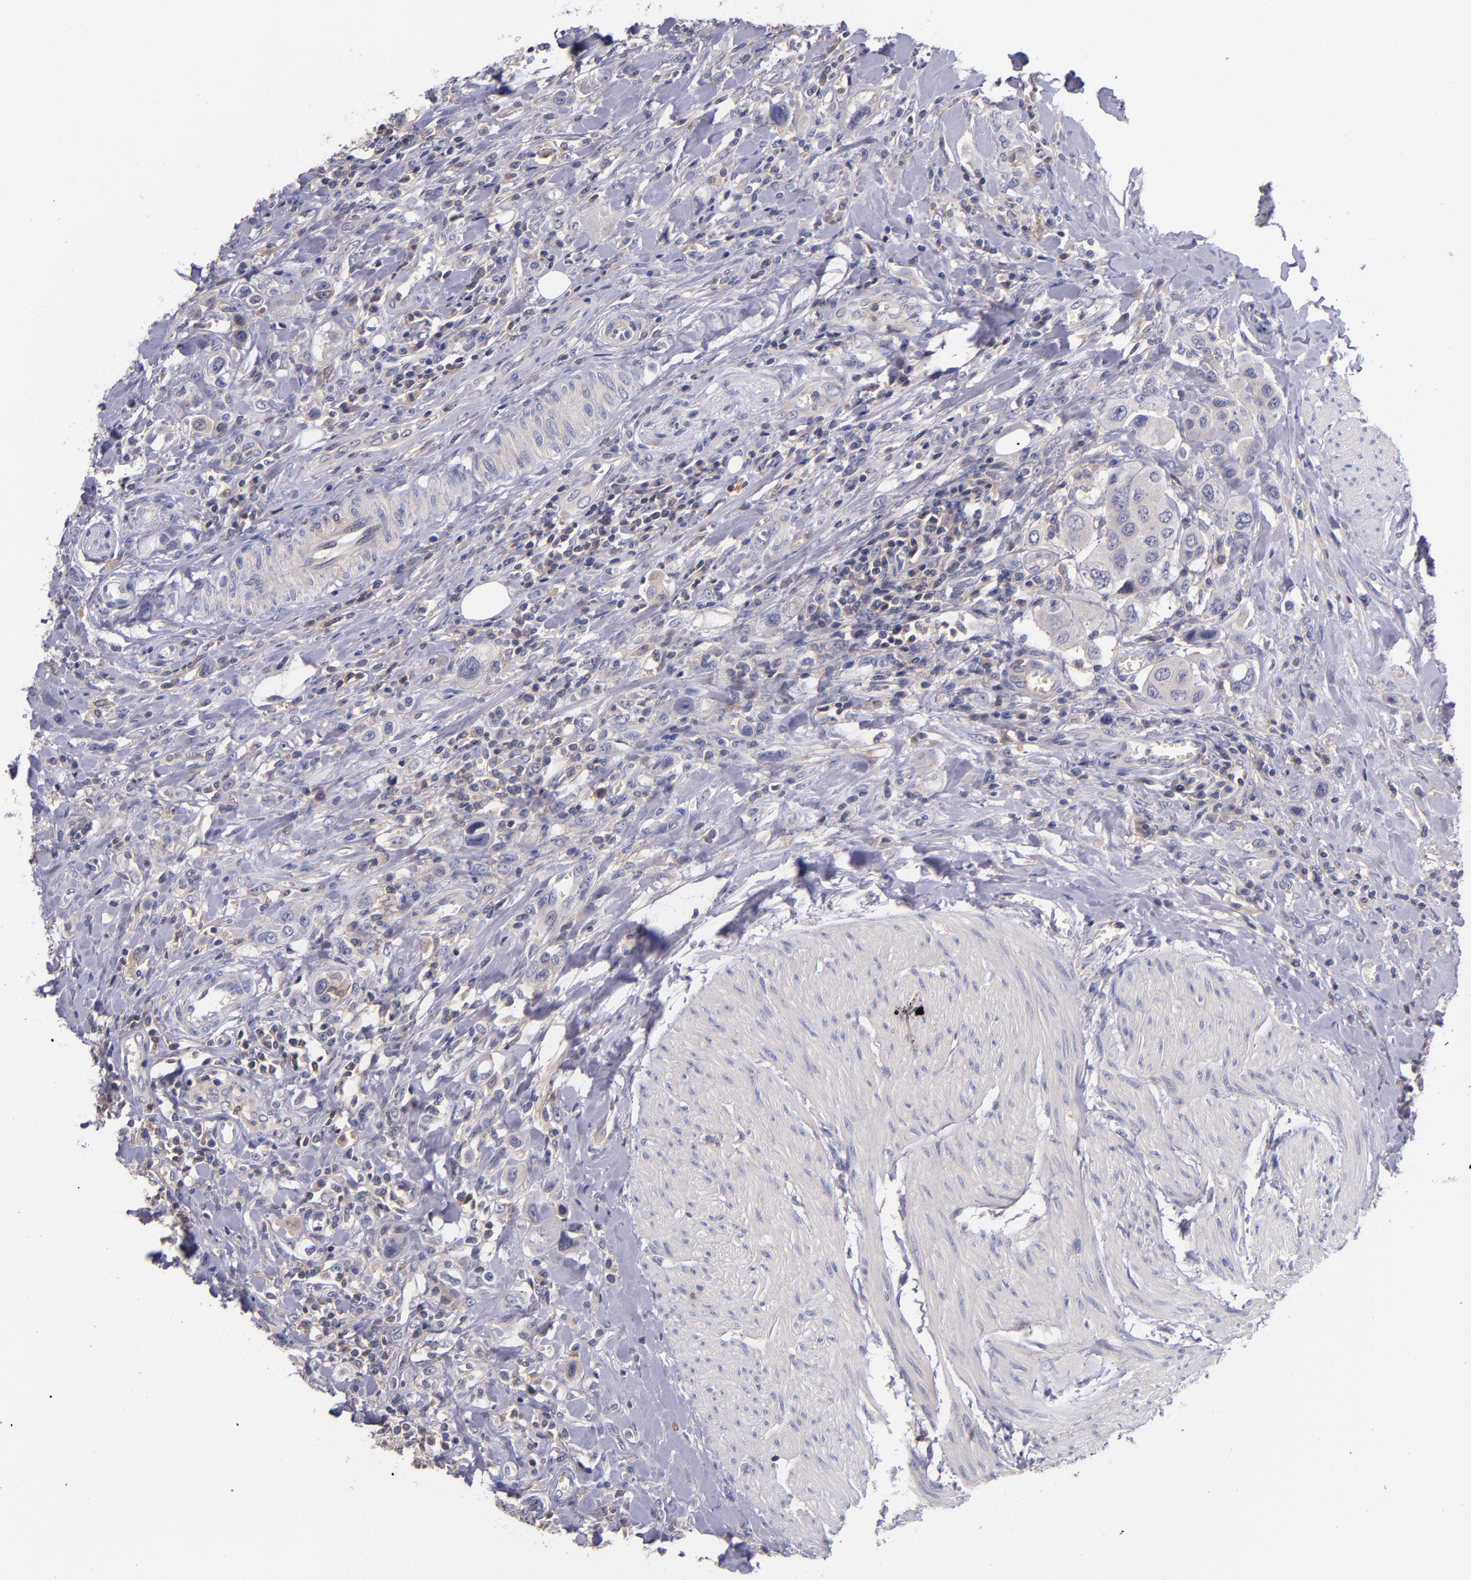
{"staining": {"intensity": "weak", "quantity": ">75%", "location": "cytoplasmic/membranous"}, "tissue": "urothelial cancer", "cell_type": "Tumor cells", "image_type": "cancer", "snomed": [{"axis": "morphology", "description": "Urothelial carcinoma, High grade"}, {"axis": "topography", "description": "Urinary bladder"}], "caption": "This photomicrograph displays immunohistochemistry staining of human high-grade urothelial carcinoma, with low weak cytoplasmic/membranous staining in approximately >75% of tumor cells.", "gene": "RBP4", "patient": {"sex": "male", "age": 50}}